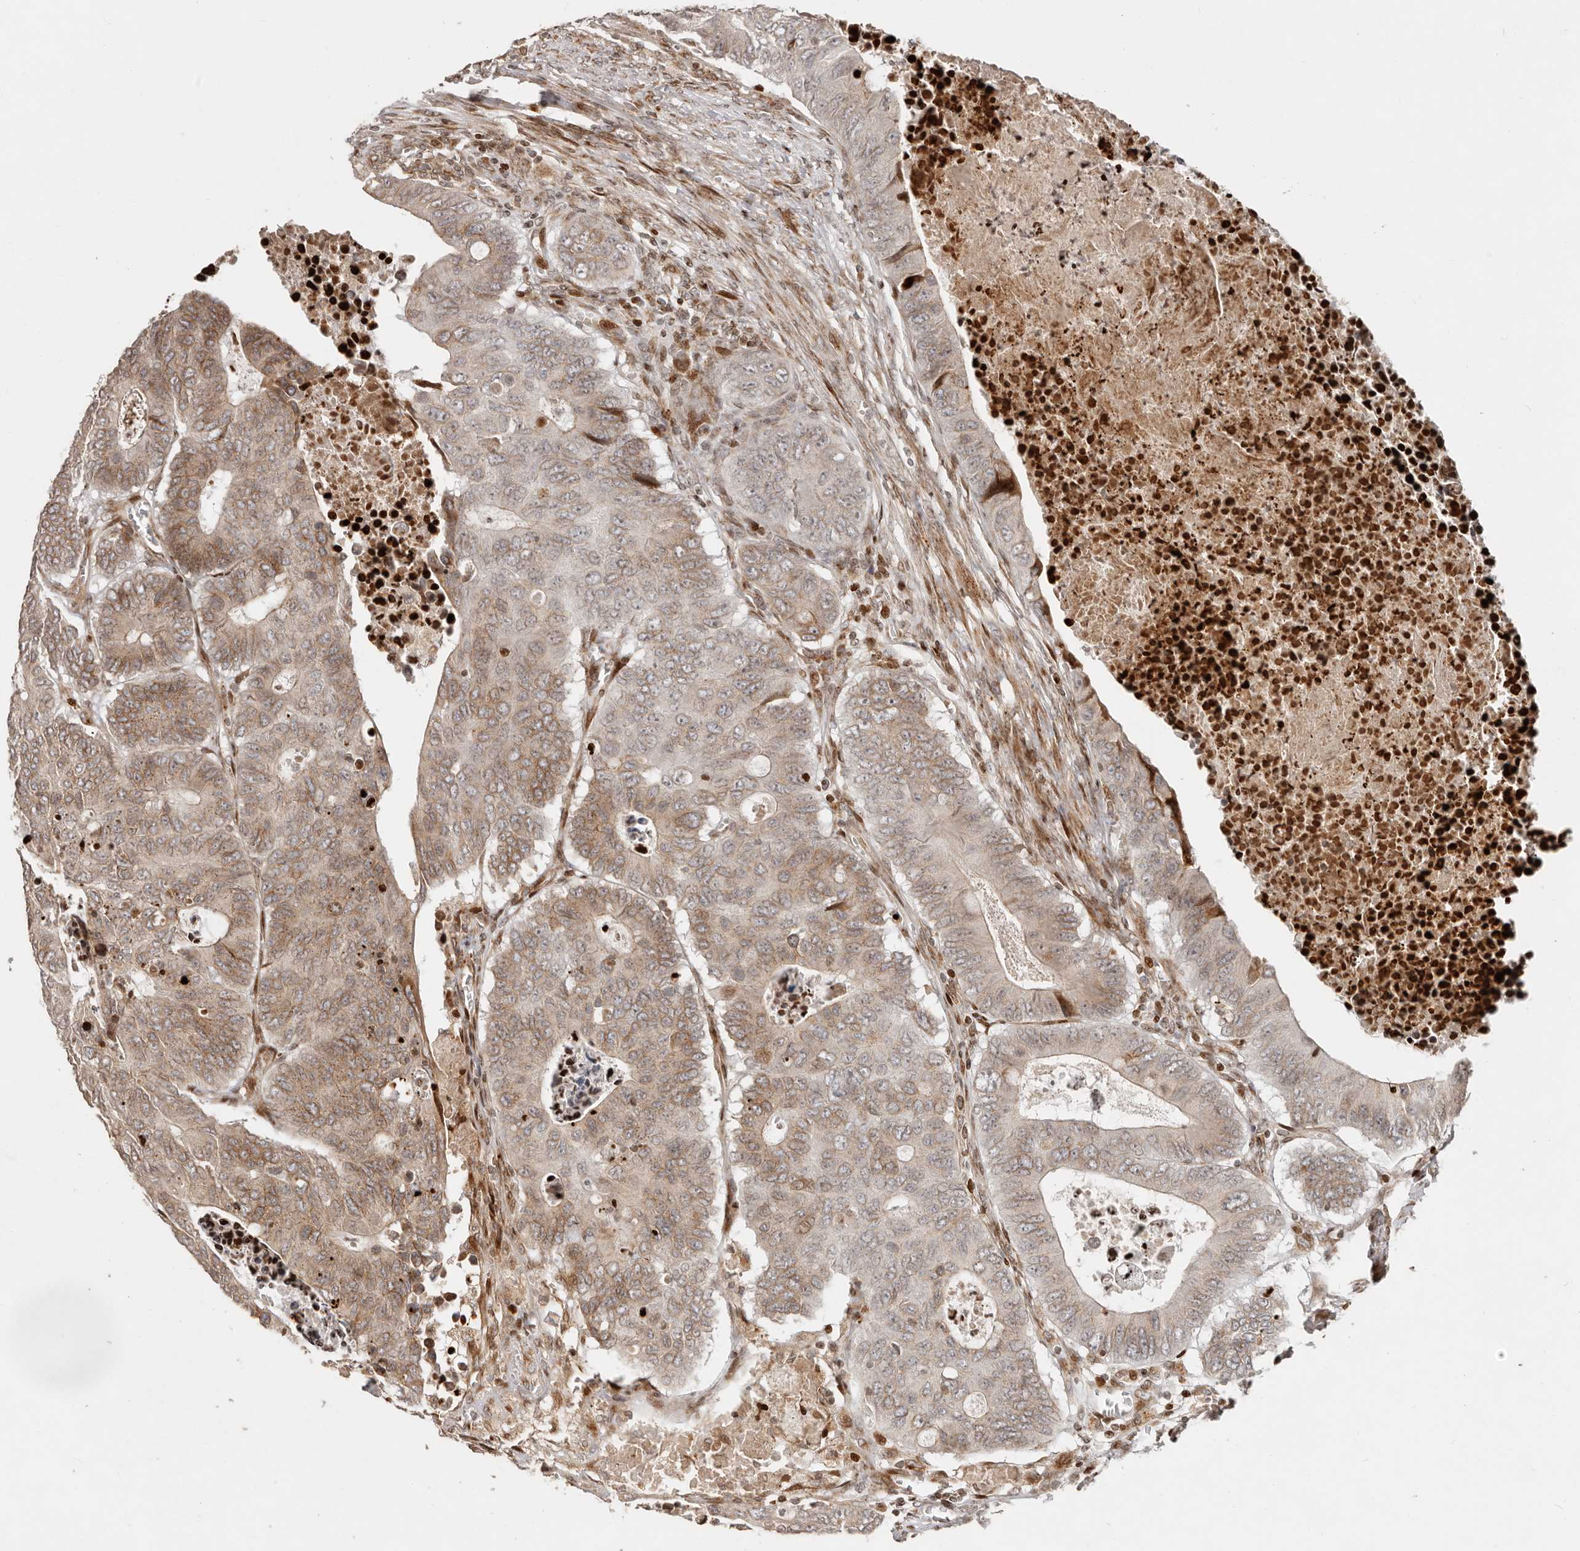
{"staining": {"intensity": "weak", "quantity": "25%-75%", "location": "cytoplasmic/membranous"}, "tissue": "colorectal cancer", "cell_type": "Tumor cells", "image_type": "cancer", "snomed": [{"axis": "morphology", "description": "Adenocarcinoma, NOS"}, {"axis": "topography", "description": "Colon"}], "caption": "Immunohistochemistry (IHC) (DAB) staining of human adenocarcinoma (colorectal) displays weak cytoplasmic/membranous protein staining in about 25%-75% of tumor cells. (DAB IHC with brightfield microscopy, high magnification).", "gene": "TRIM4", "patient": {"sex": "male", "age": 87}}